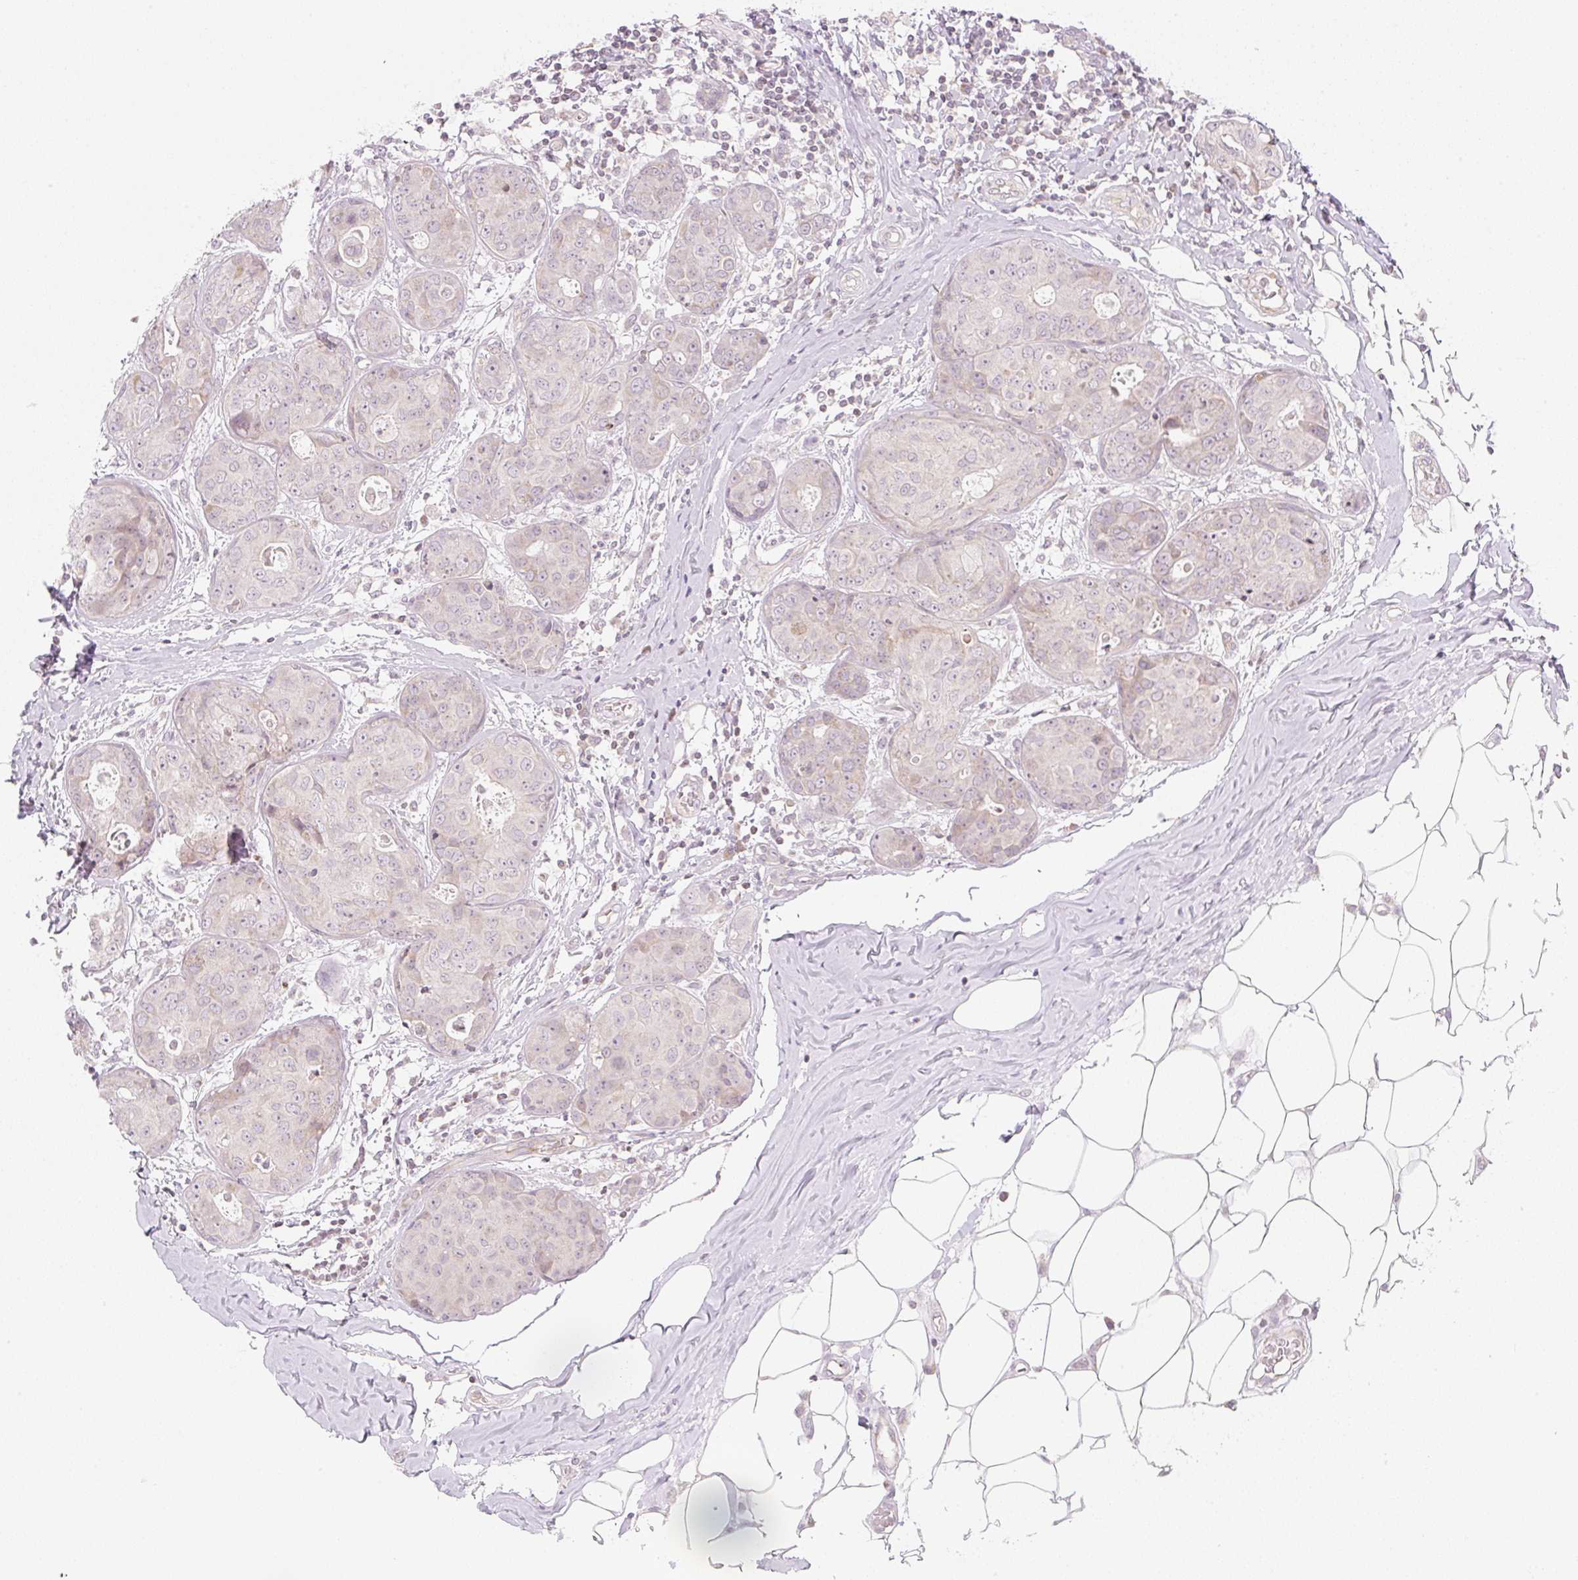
{"staining": {"intensity": "weak", "quantity": "25%-75%", "location": "cytoplasmic/membranous"}, "tissue": "breast cancer", "cell_type": "Tumor cells", "image_type": "cancer", "snomed": [{"axis": "morphology", "description": "Duct carcinoma"}, {"axis": "topography", "description": "Breast"}], "caption": "IHC histopathology image of neoplastic tissue: invasive ductal carcinoma (breast) stained using immunohistochemistry (IHC) demonstrates low levels of weak protein expression localized specifically in the cytoplasmic/membranous of tumor cells, appearing as a cytoplasmic/membranous brown color.", "gene": "CASKIN1", "patient": {"sex": "female", "age": 43}}